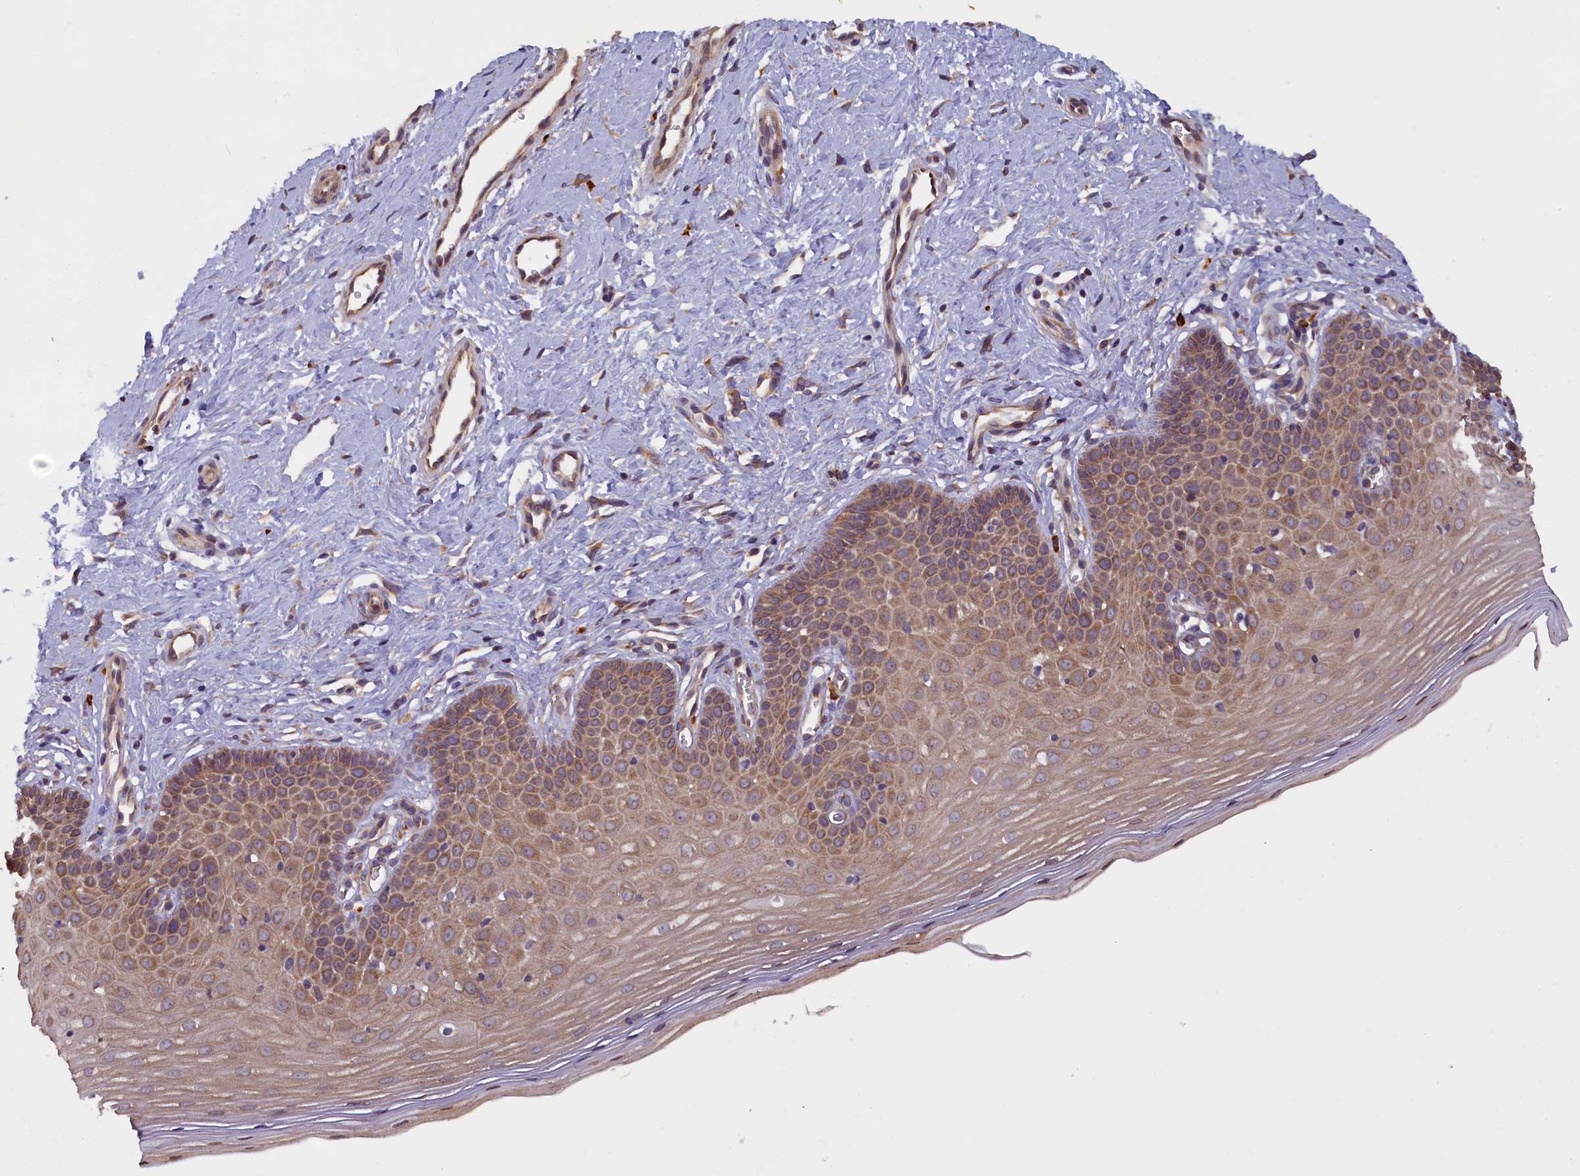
{"staining": {"intensity": "moderate", "quantity": "25%-75%", "location": "cytoplasmic/membranous"}, "tissue": "cervix", "cell_type": "Glandular cells", "image_type": "normal", "snomed": [{"axis": "morphology", "description": "Normal tissue, NOS"}, {"axis": "topography", "description": "Cervix"}], "caption": "Protein staining by immunohistochemistry (IHC) reveals moderate cytoplasmic/membranous expression in about 25%-75% of glandular cells in benign cervix.", "gene": "CCDC9B", "patient": {"sex": "female", "age": 36}}